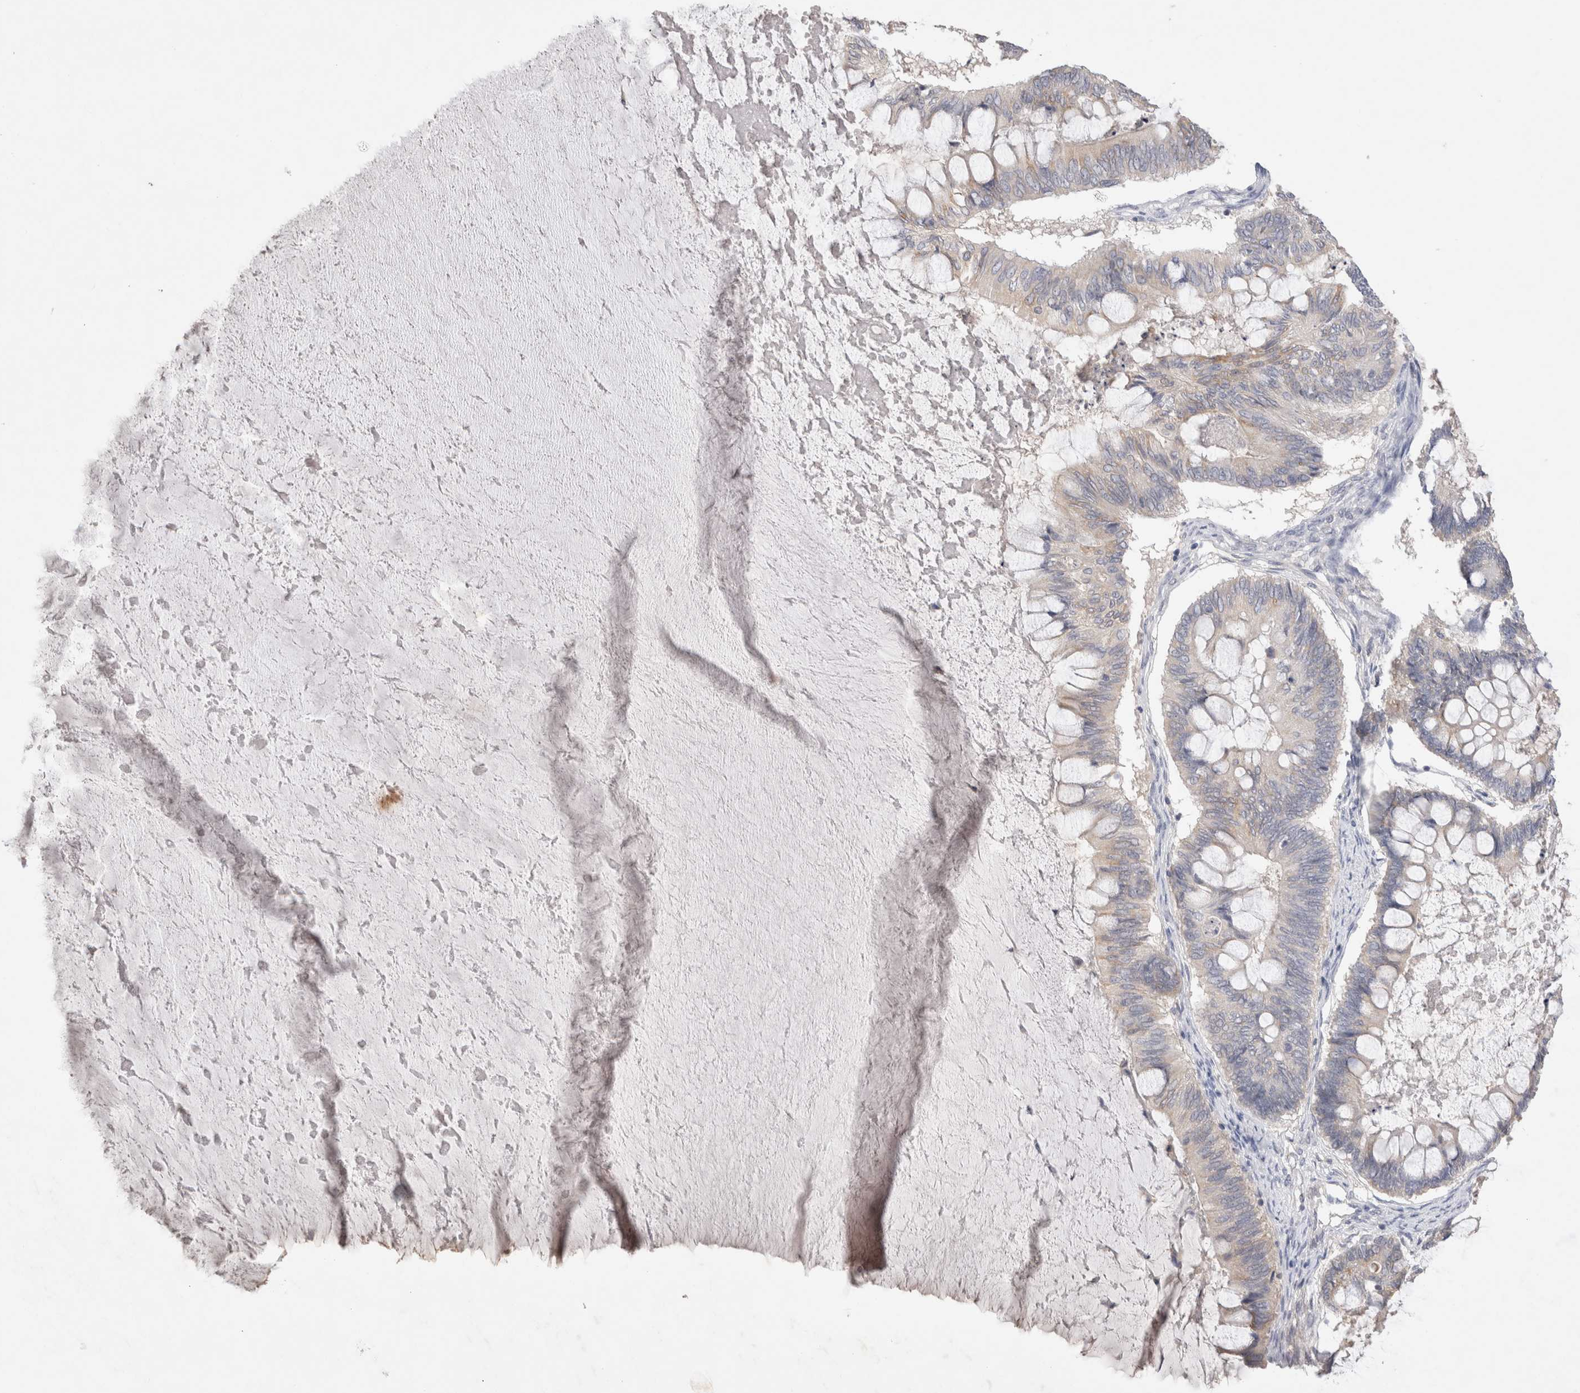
{"staining": {"intensity": "negative", "quantity": "none", "location": "none"}, "tissue": "ovarian cancer", "cell_type": "Tumor cells", "image_type": "cancer", "snomed": [{"axis": "morphology", "description": "Cystadenocarcinoma, mucinous, NOS"}, {"axis": "topography", "description": "Ovary"}], "caption": "Tumor cells show no significant protein staining in mucinous cystadenocarcinoma (ovarian).", "gene": "GAS1", "patient": {"sex": "female", "age": 61}}